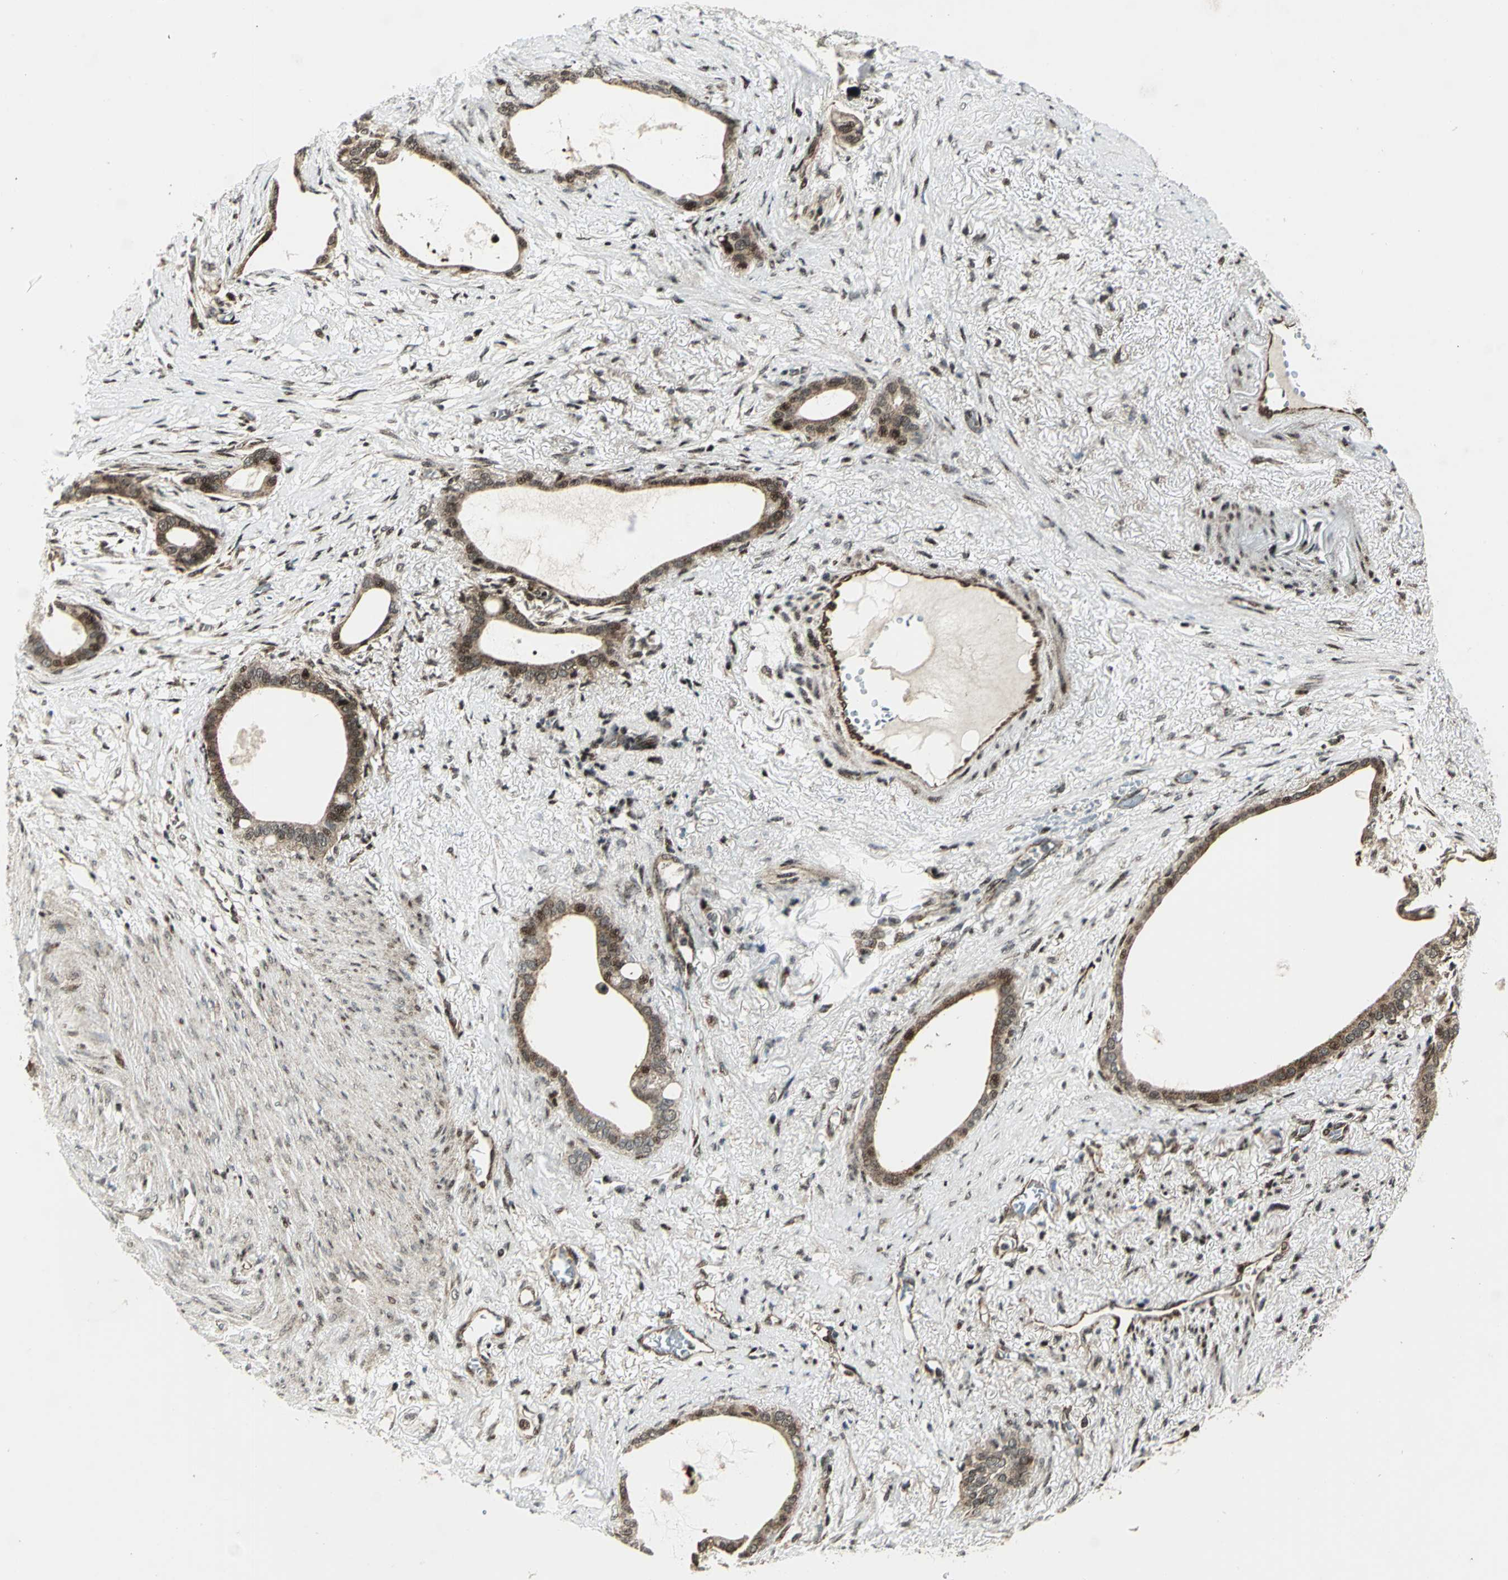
{"staining": {"intensity": "moderate", "quantity": ">75%", "location": "cytoplasmic/membranous,nuclear"}, "tissue": "stomach cancer", "cell_type": "Tumor cells", "image_type": "cancer", "snomed": [{"axis": "morphology", "description": "Adenocarcinoma, NOS"}, {"axis": "topography", "description": "Stomach"}], "caption": "High-magnification brightfield microscopy of stomach cancer (adenocarcinoma) stained with DAB (3,3'-diaminobenzidine) (brown) and counterstained with hematoxylin (blue). tumor cells exhibit moderate cytoplasmic/membranous and nuclear positivity is identified in approximately>75% of cells.", "gene": "COPS5", "patient": {"sex": "female", "age": 75}}